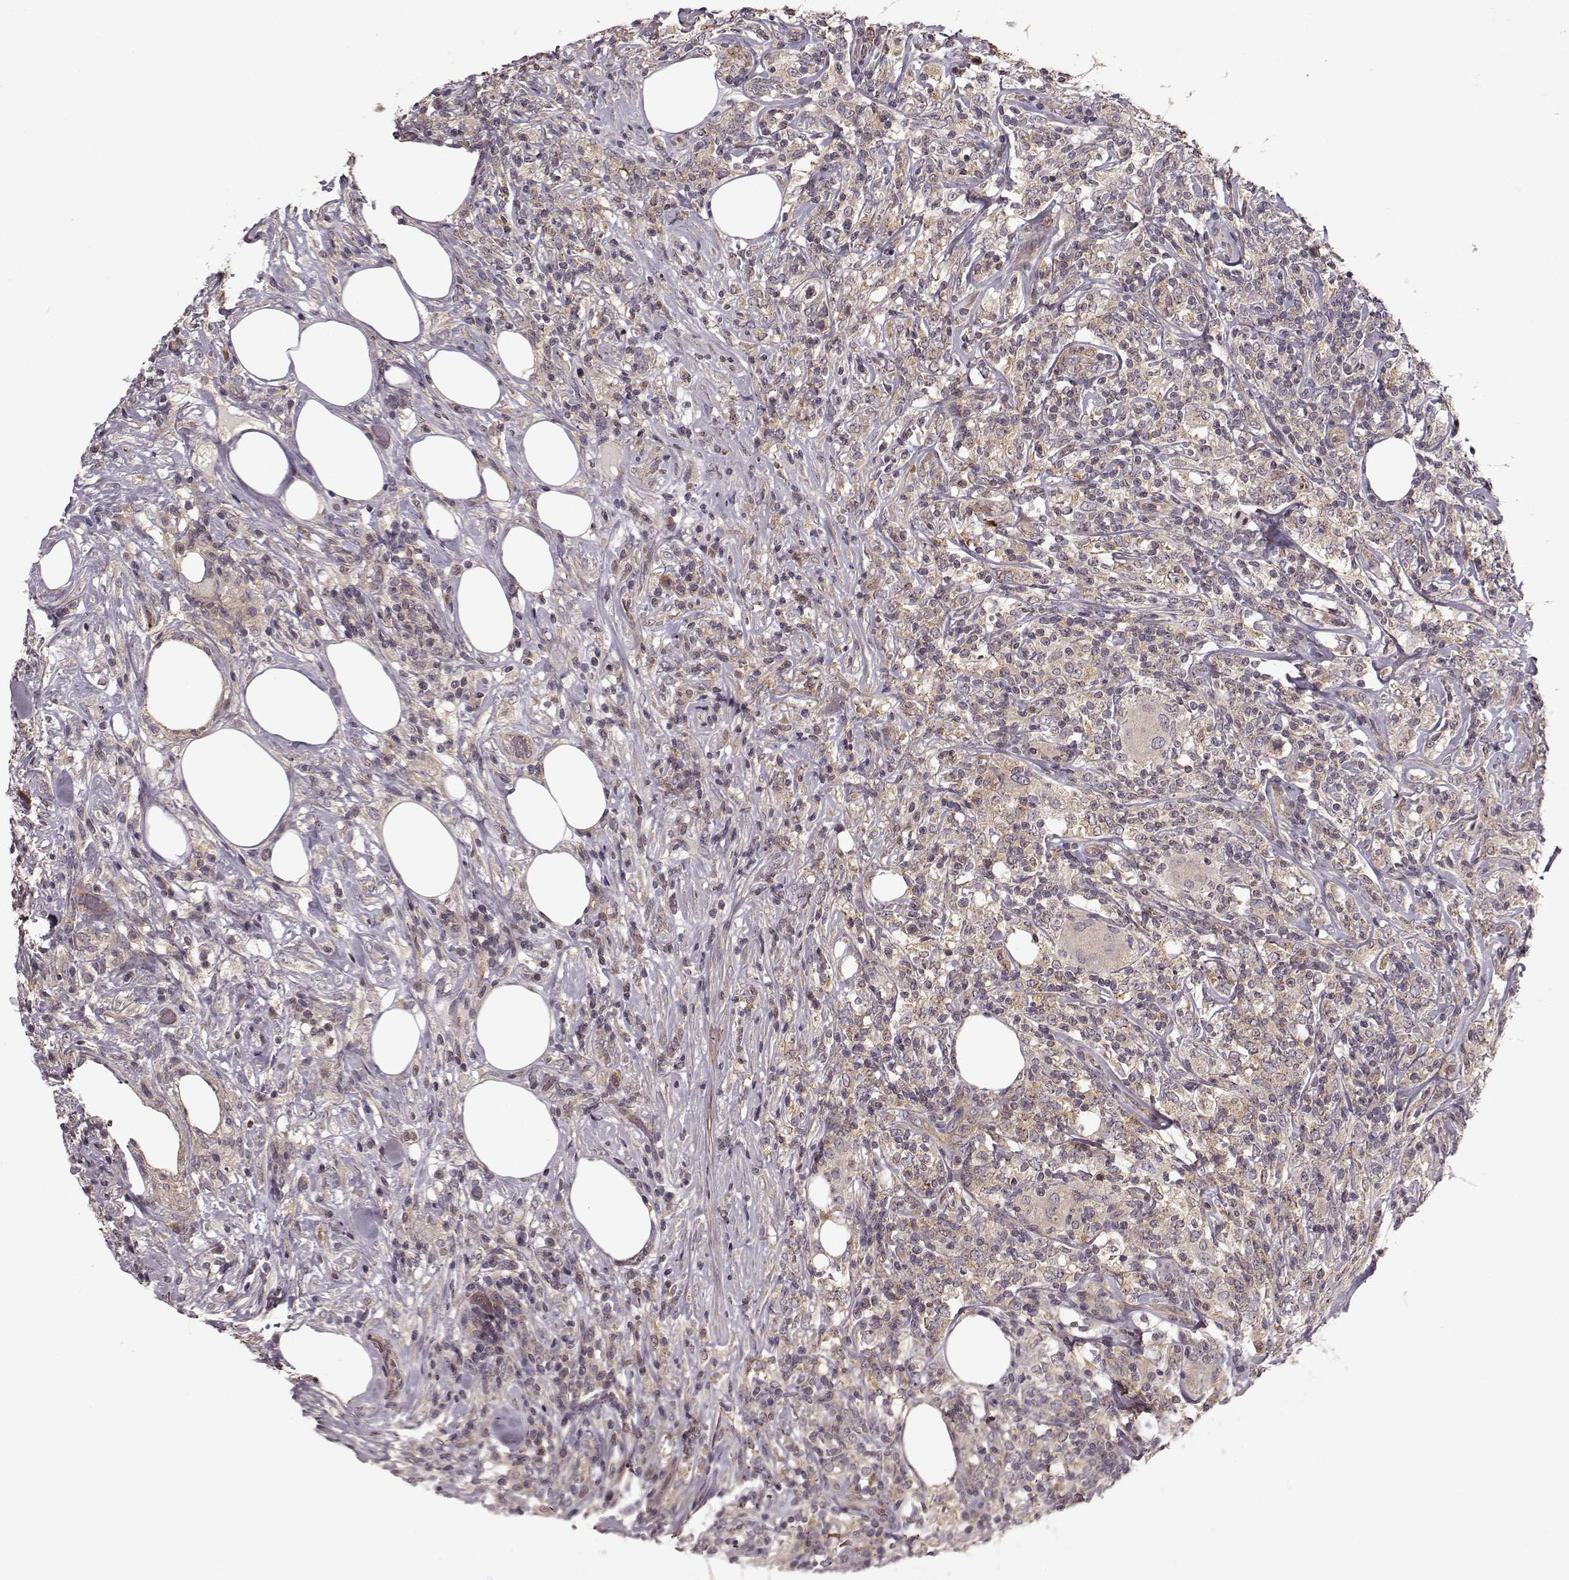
{"staining": {"intensity": "weak", "quantity": ">75%", "location": "cytoplasmic/membranous"}, "tissue": "lymphoma", "cell_type": "Tumor cells", "image_type": "cancer", "snomed": [{"axis": "morphology", "description": "Malignant lymphoma, non-Hodgkin's type, High grade"}, {"axis": "topography", "description": "Lymph node"}], "caption": "High-magnification brightfield microscopy of lymphoma stained with DAB (brown) and counterstained with hematoxylin (blue). tumor cells exhibit weak cytoplasmic/membranous staining is present in about>75% of cells.", "gene": "SLAIN2", "patient": {"sex": "female", "age": 84}}